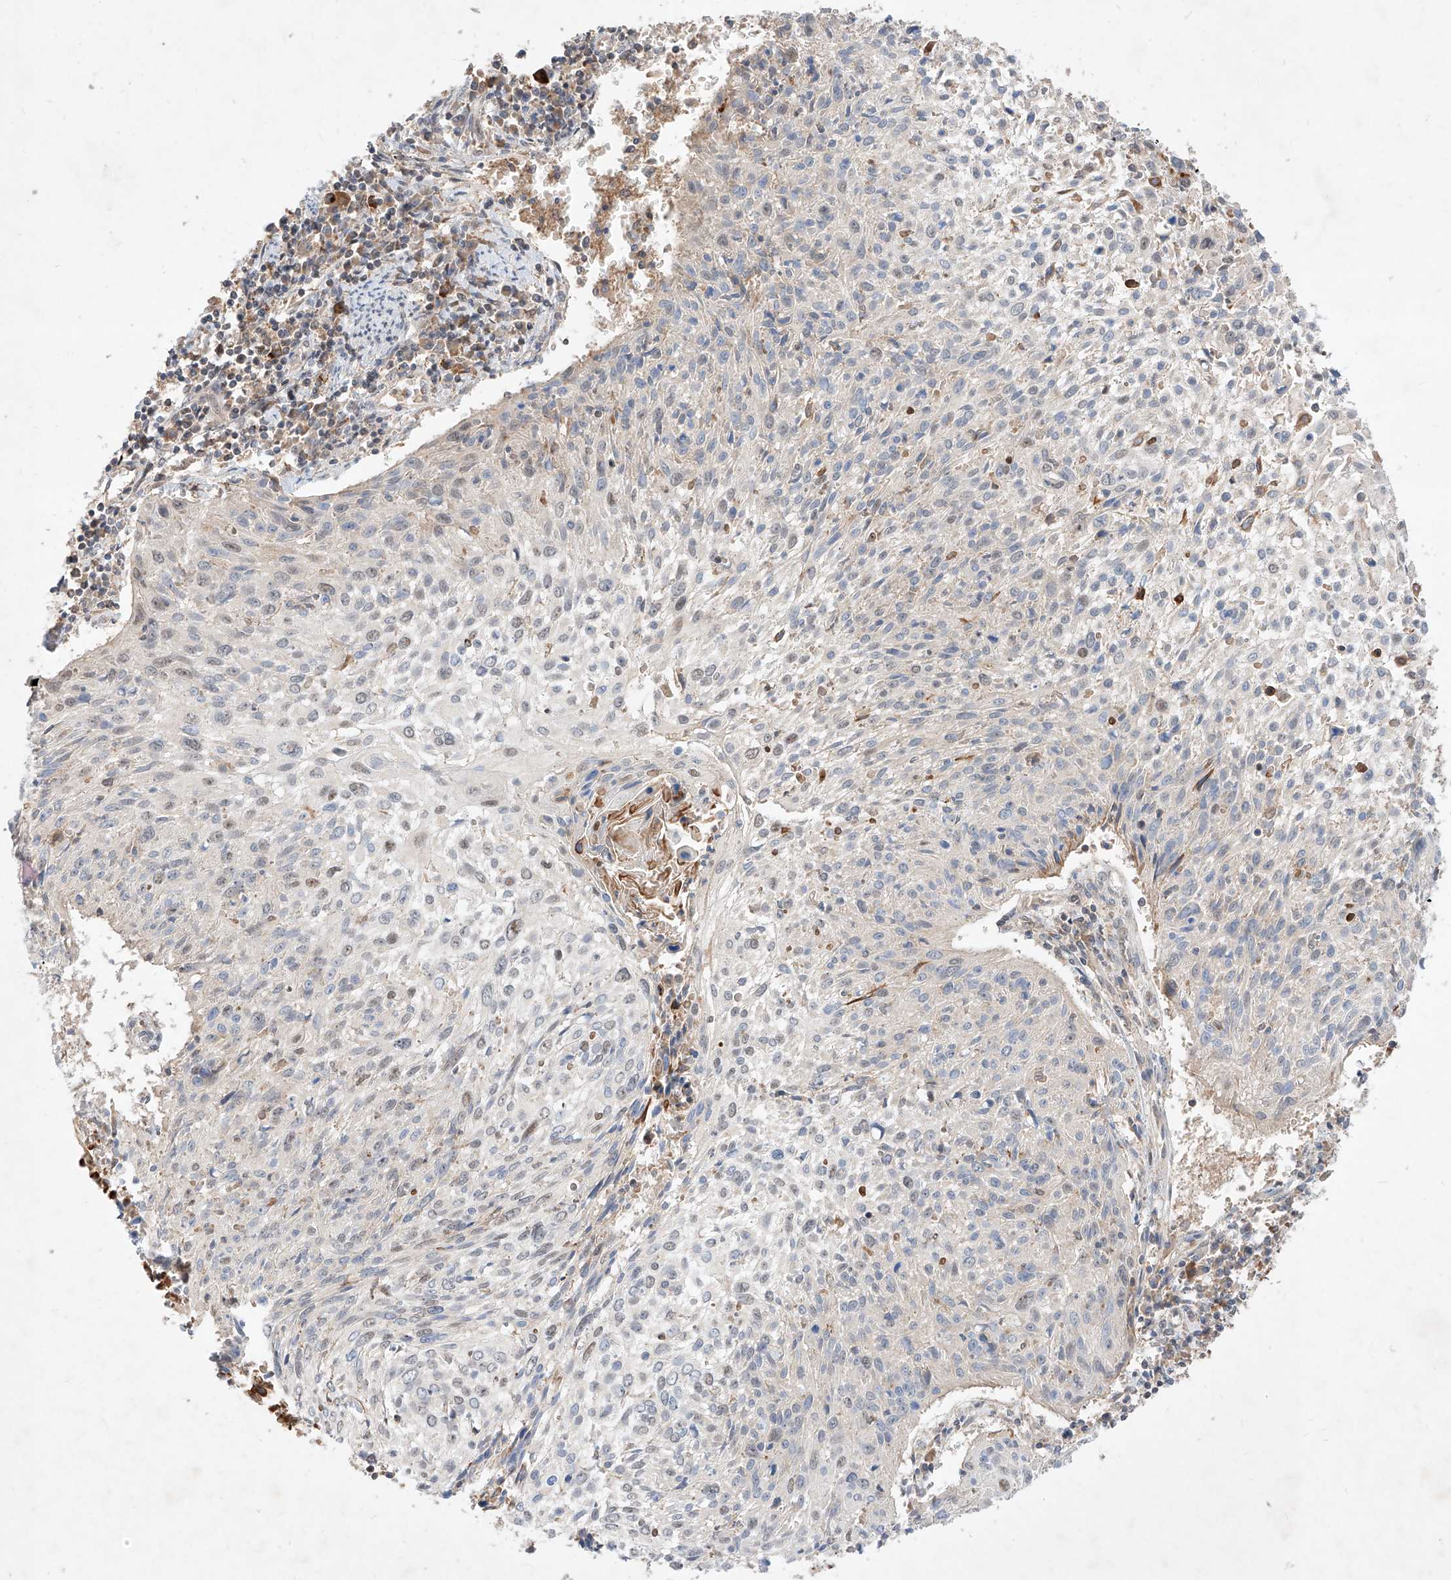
{"staining": {"intensity": "weak", "quantity": "<25%", "location": "nuclear"}, "tissue": "cervical cancer", "cell_type": "Tumor cells", "image_type": "cancer", "snomed": [{"axis": "morphology", "description": "Squamous cell carcinoma, NOS"}, {"axis": "topography", "description": "Cervix"}], "caption": "Cervical cancer (squamous cell carcinoma) was stained to show a protein in brown. There is no significant positivity in tumor cells.", "gene": "TSNAX", "patient": {"sex": "female", "age": 51}}